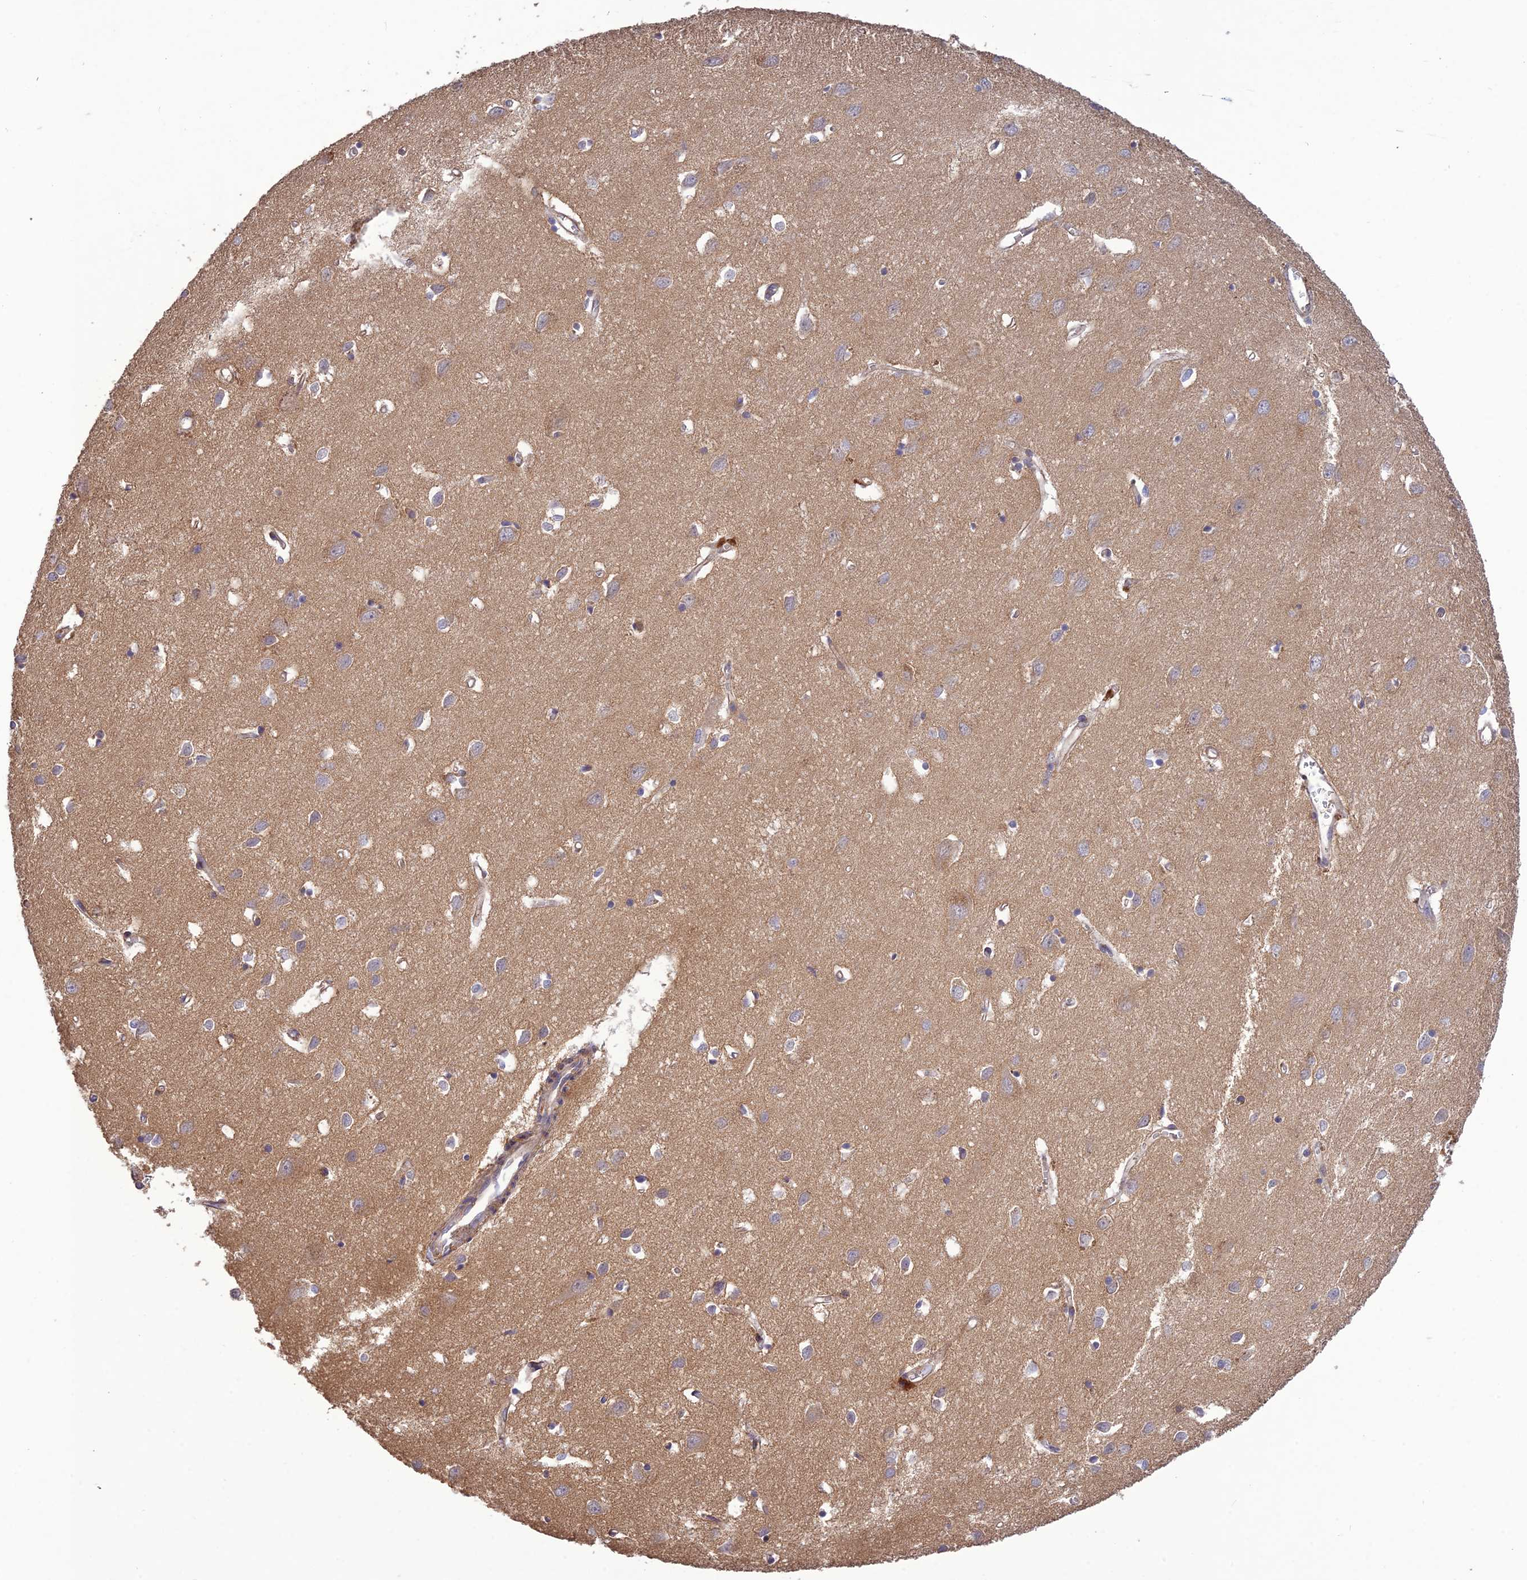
{"staining": {"intensity": "negative", "quantity": "none", "location": "none"}, "tissue": "cerebral cortex", "cell_type": "Endothelial cells", "image_type": "normal", "snomed": [{"axis": "morphology", "description": "Normal tissue, NOS"}, {"axis": "topography", "description": "Cerebral cortex"}], "caption": "This is a image of IHC staining of unremarkable cerebral cortex, which shows no staining in endothelial cells. The staining was performed using DAB to visualize the protein expression in brown, while the nuclei were stained in blue with hematoxylin (Magnification: 20x).", "gene": "TMEM131L", "patient": {"sex": "female", "age": 64}}